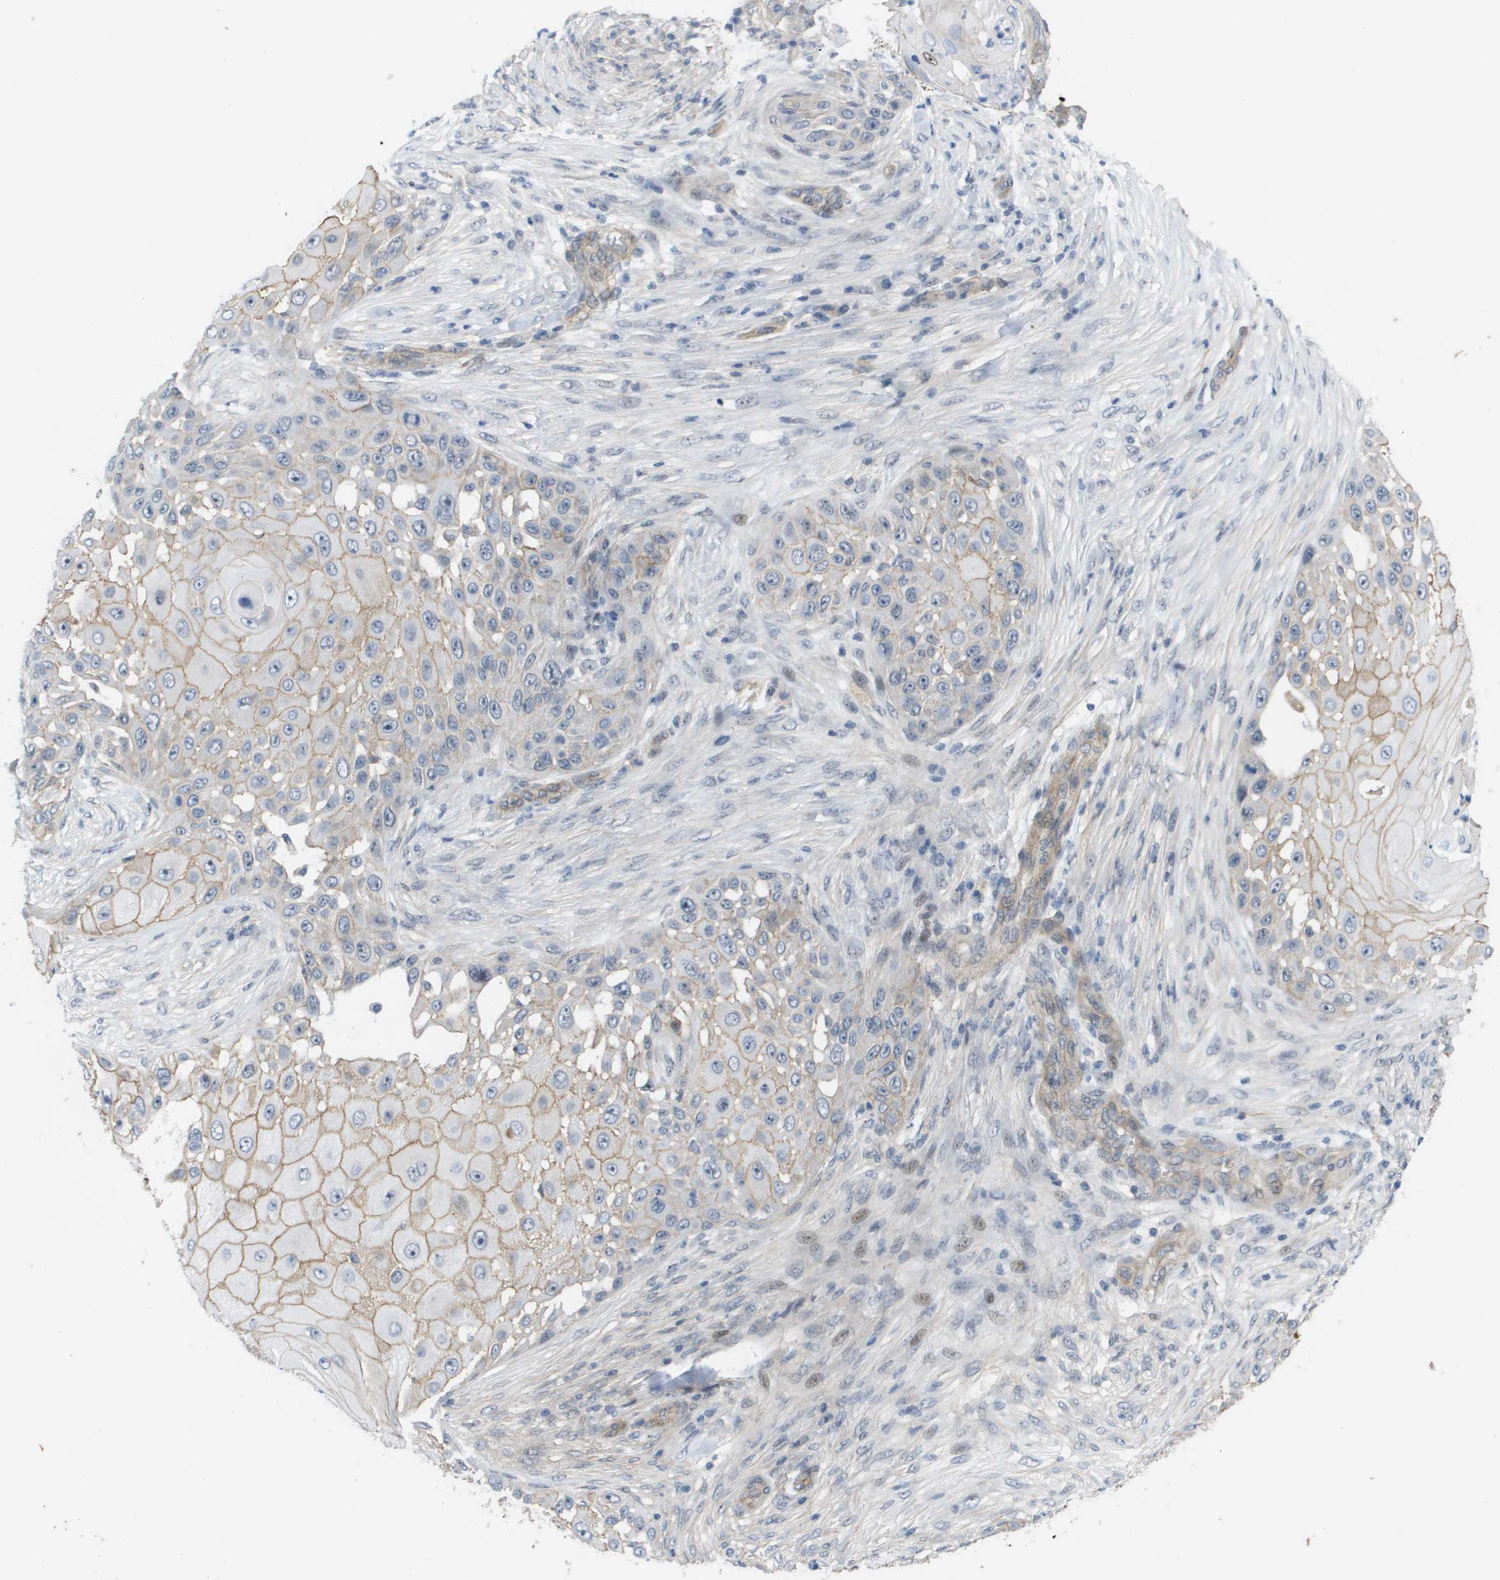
{"staining": {"intensity": "moderate", "quantity": ">75%", "location": "cytoplasmic/membranous"}, "tissue": "skin cancer", "cell_type": "Tumor cells", "image_type": "cancer", "snomed": [{"axis": "morphology", "description": "Squamous cell carcinoma, NOS"}, {"axis": "topography", "description": "Skin"}], "caption": "Protein staining exhibits moderate cytoplasmic/membranous staining in about >75% of tumor cells in skin cancer.", "gene": "MTARC2", "patient": {"sex": "female", "age": 44}}